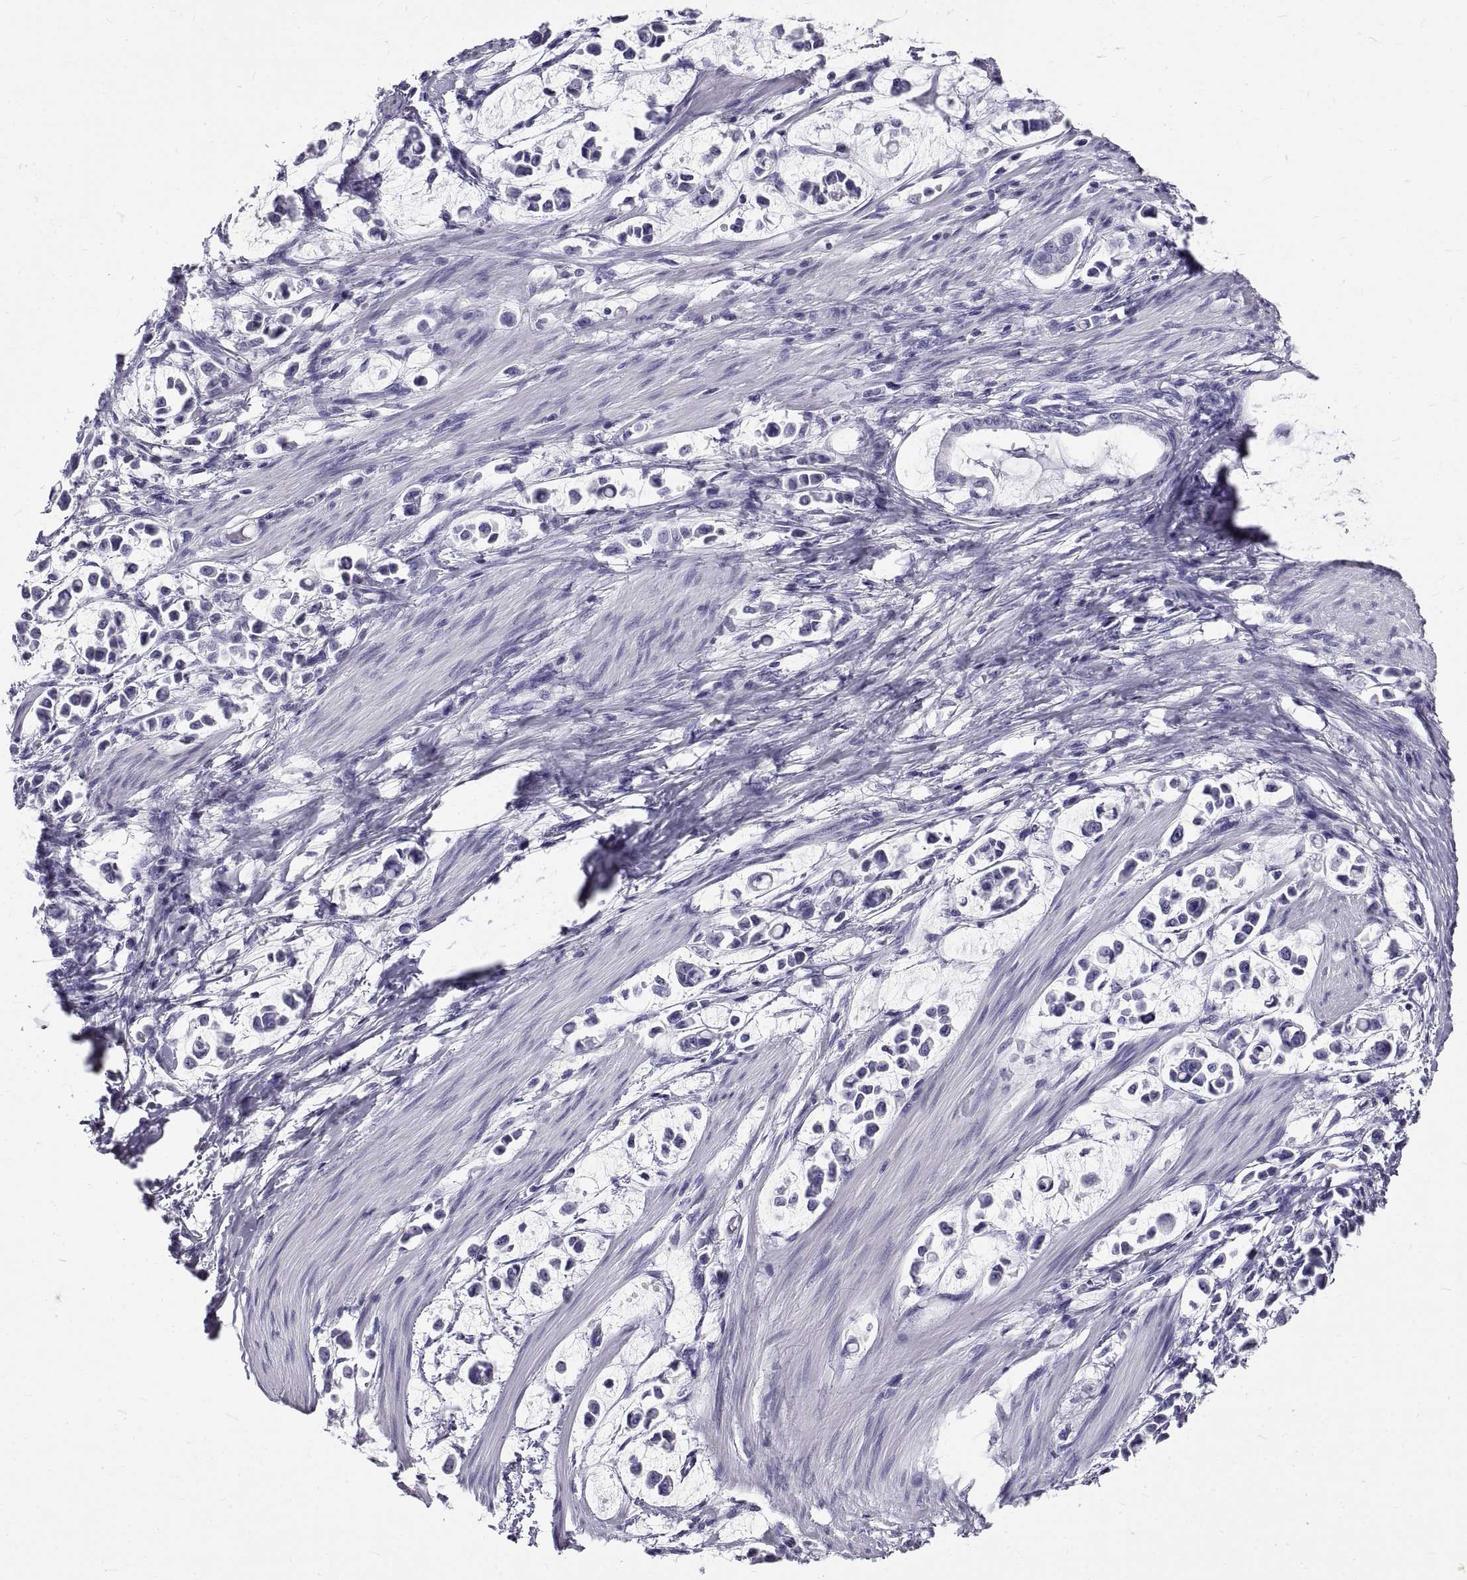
{"staining": {"intensity": "negative", "quantity": "none", "location": "none"}, "tissue": "stomach cancer", "cell_type": "Tumor cells", "image_type": "cancer", "snomed": [{"axis": "morphology", "description": "Adenocarcinoma, NOS"}, {"axis": "topography", "description": "Stomach"}], "caption": "Photomicrograph shows no protein staining in tumor cells of stomach adenocarcinoma tissue.", "gene": "GNG12", "patient": {"sex": "male", "age": 82}}